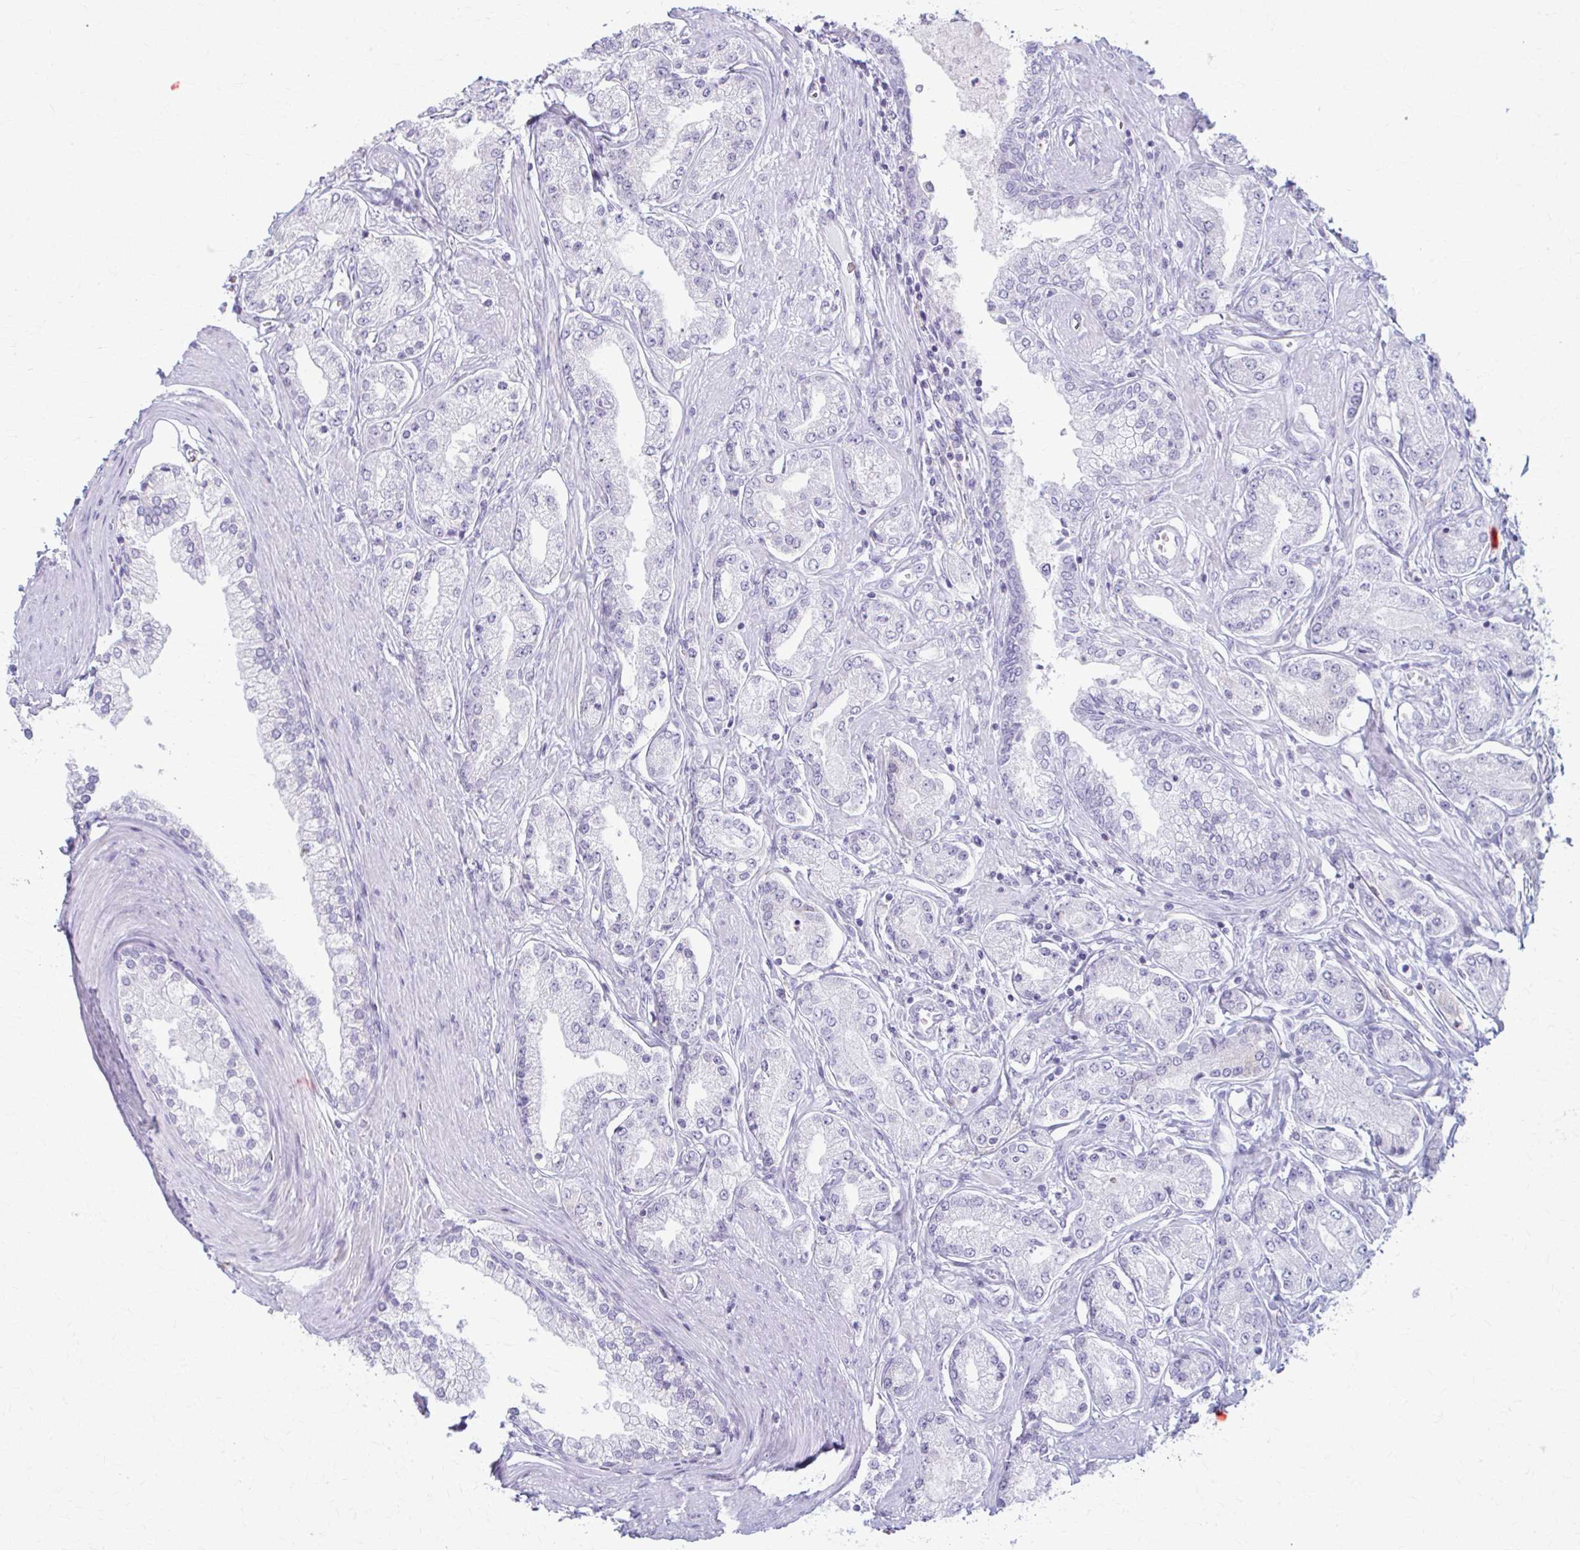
{"staining": {"intensity": "negative", "quantity": "none", "location": "none"}, "tissue": "prostate cancer", "cell_type": "Tumor cells", "image_type": "cancer", "snomed": [{"axis": "morphology", "description": "Adenocarcinoma, High grade"}, {"axis": "topography", "description": "Prostate"}], "caption": "This histopathology image is of prostate cancer stained with IHC to label a protein in brown with the nuclei are counter-stained blue. There is no positivity in tumor cells.", "gene": "LDLRAP1", "patient": {"sex": "male", "age": 66}}